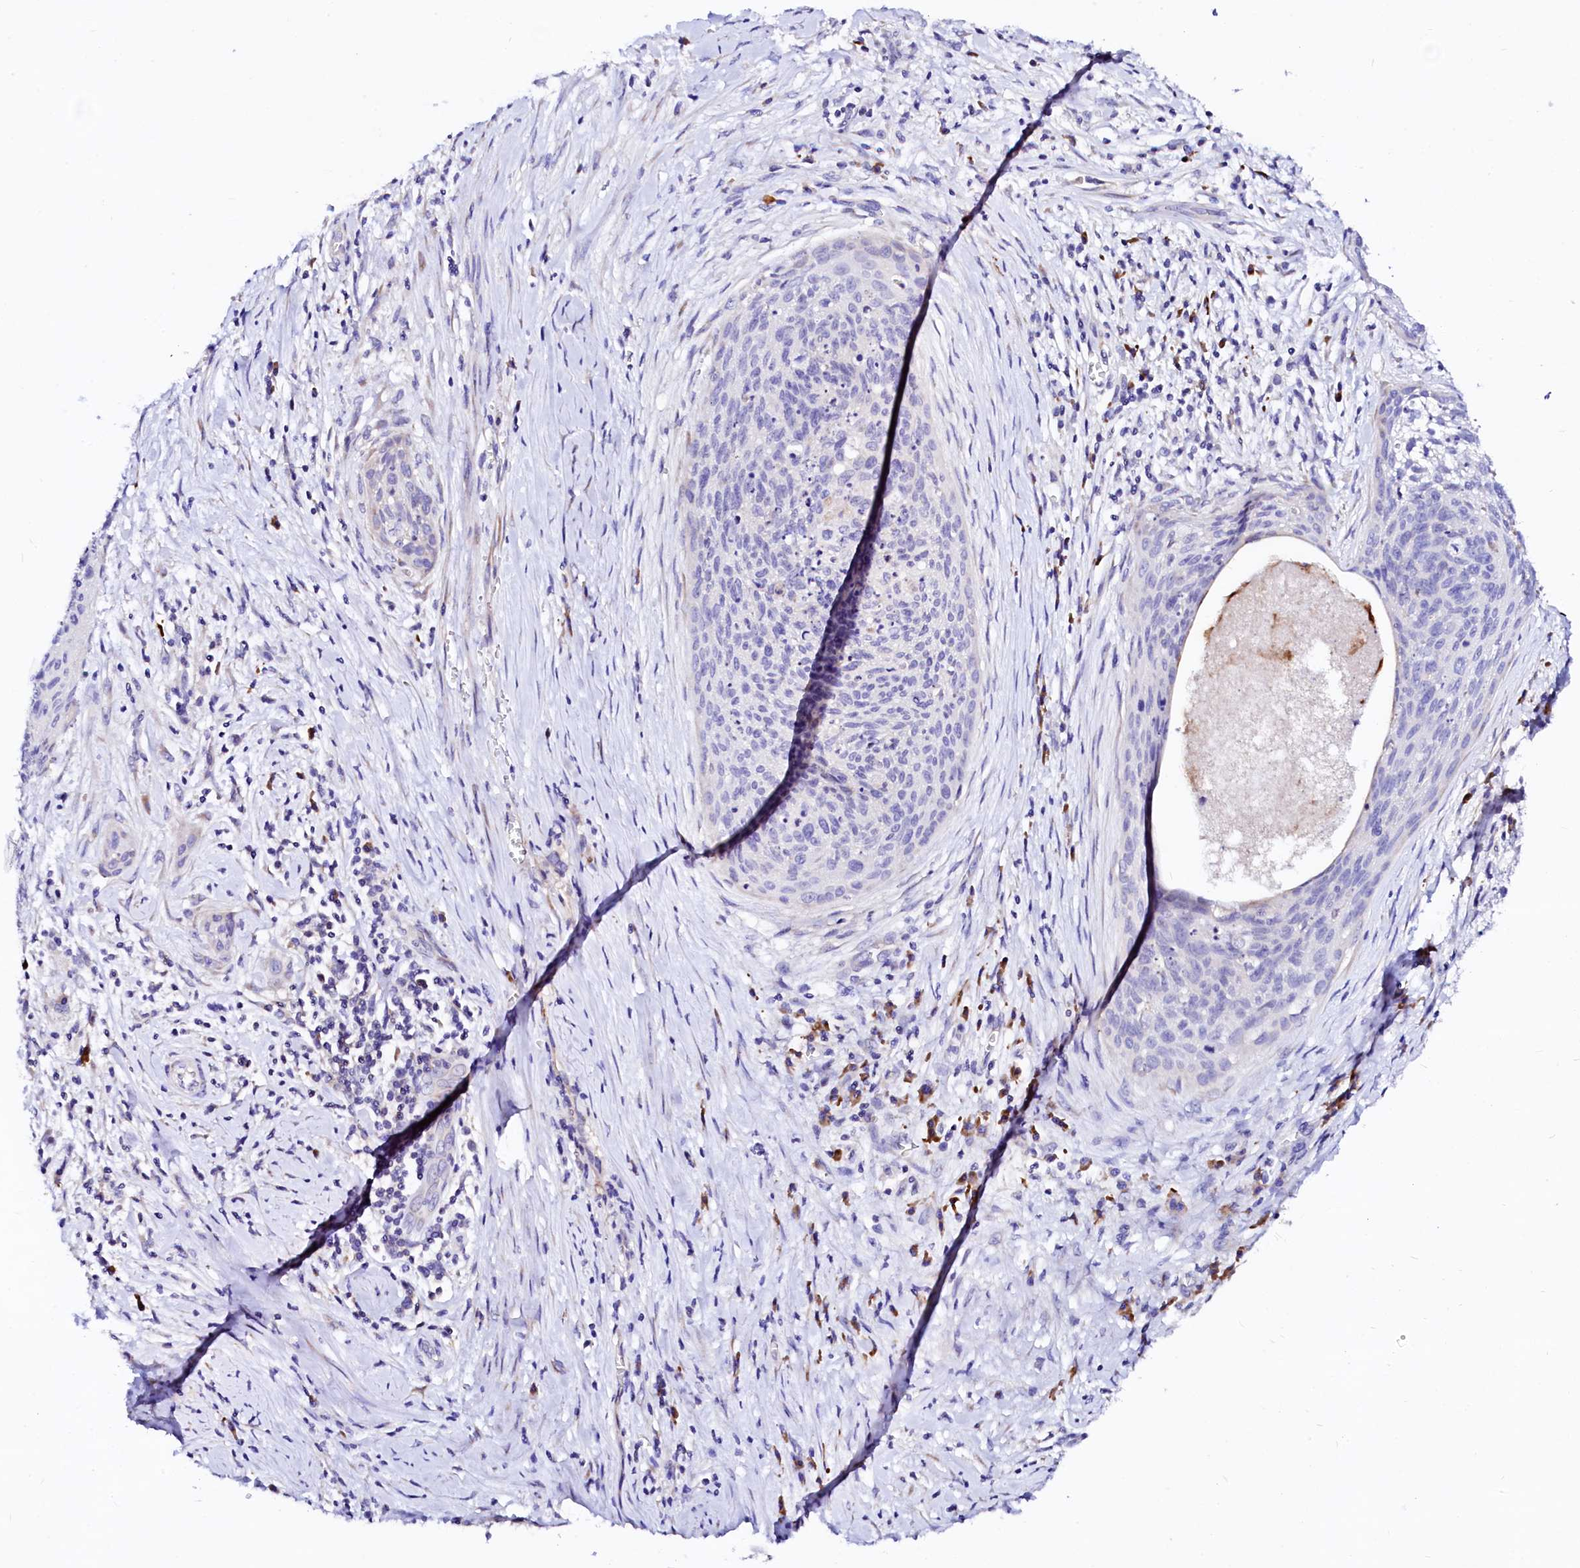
{"staining": {"intensity": "negative", "quantity": "none", "location": "none"}, "tissue": "cervical cancer", "cell_type": "Tumor cells", "image_type": "cancer", "snomed": [{"axis": "morphology", "description": "Squamous cell carcinoma, NOS"}, {"axis": "topography", "description": "Cervix"}], "caption": "An immunohistochemistry photomicrograph of cervical cancer (squamous cell carcinoma) is shown. There is no staining in tumor cells of cervical cancer (squamous cell carcinoma).", "gene": "BTBD16", "patient": {"sex": "female", "age": 55}}